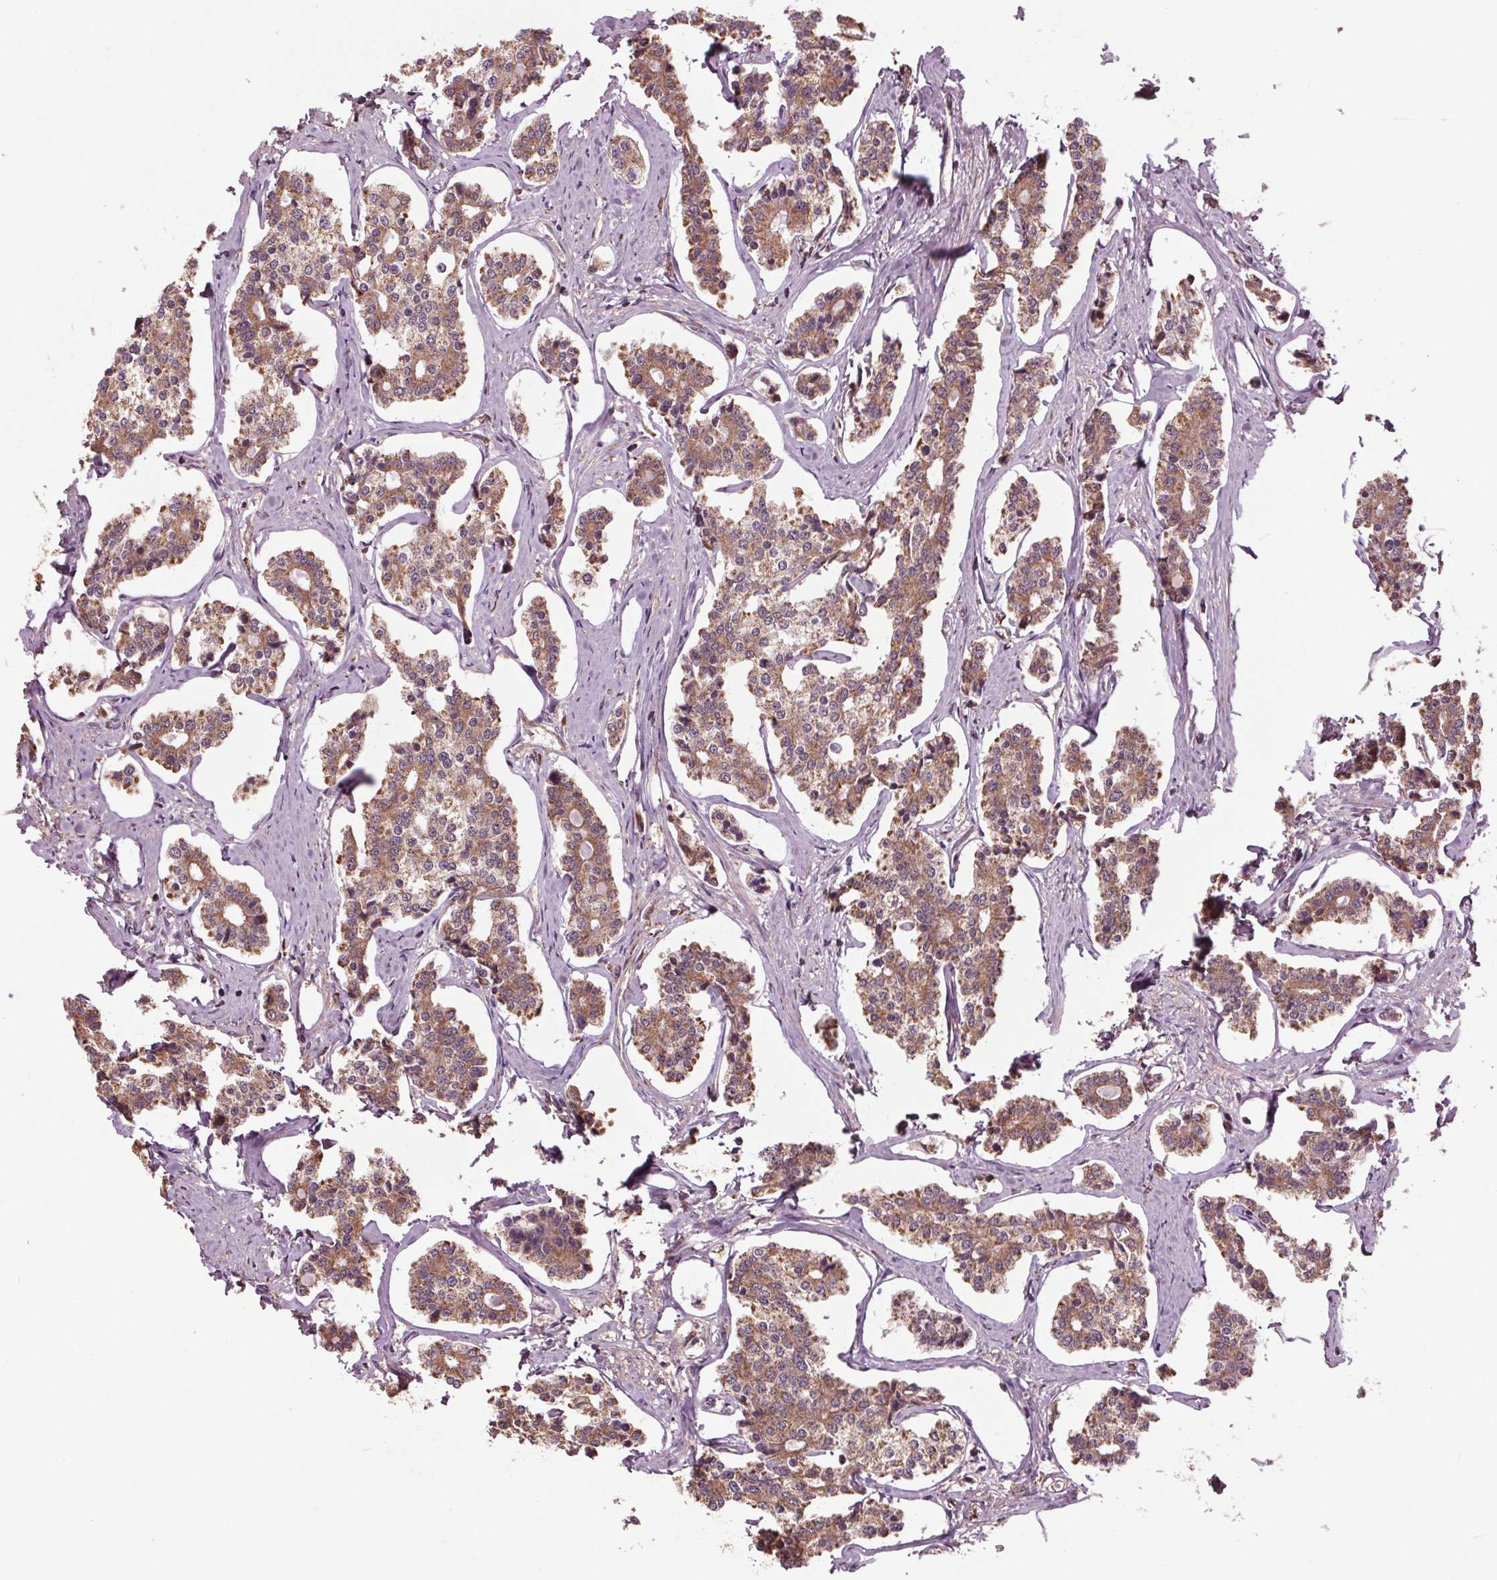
{"staining": {"intensity": "moderate", "quantity": ">75%", "location": "cytoplasmic/membranous"}, "tissue": "carcinoid", "cell_type": "Tumor cells", "image_type": "cancer", "snomed": [{"axis": "morphology", "description": "Carcinoid, malignant, NOS"}, {"axis": "topography", "description": "Small intestine"}], "caption": "Protein expression by immunohistochemistry (IHC) reveals moderate cytoplasmic/membranous positivity in approximately >75% of tumor cells in carcinoid. The staining is performed using DAB brown chromogen to label protein expression. The nuclei are counter-stained blue using hematoxylin.", "gene": "RNPEP", "patient": {"sex": "female", "age": 65}}